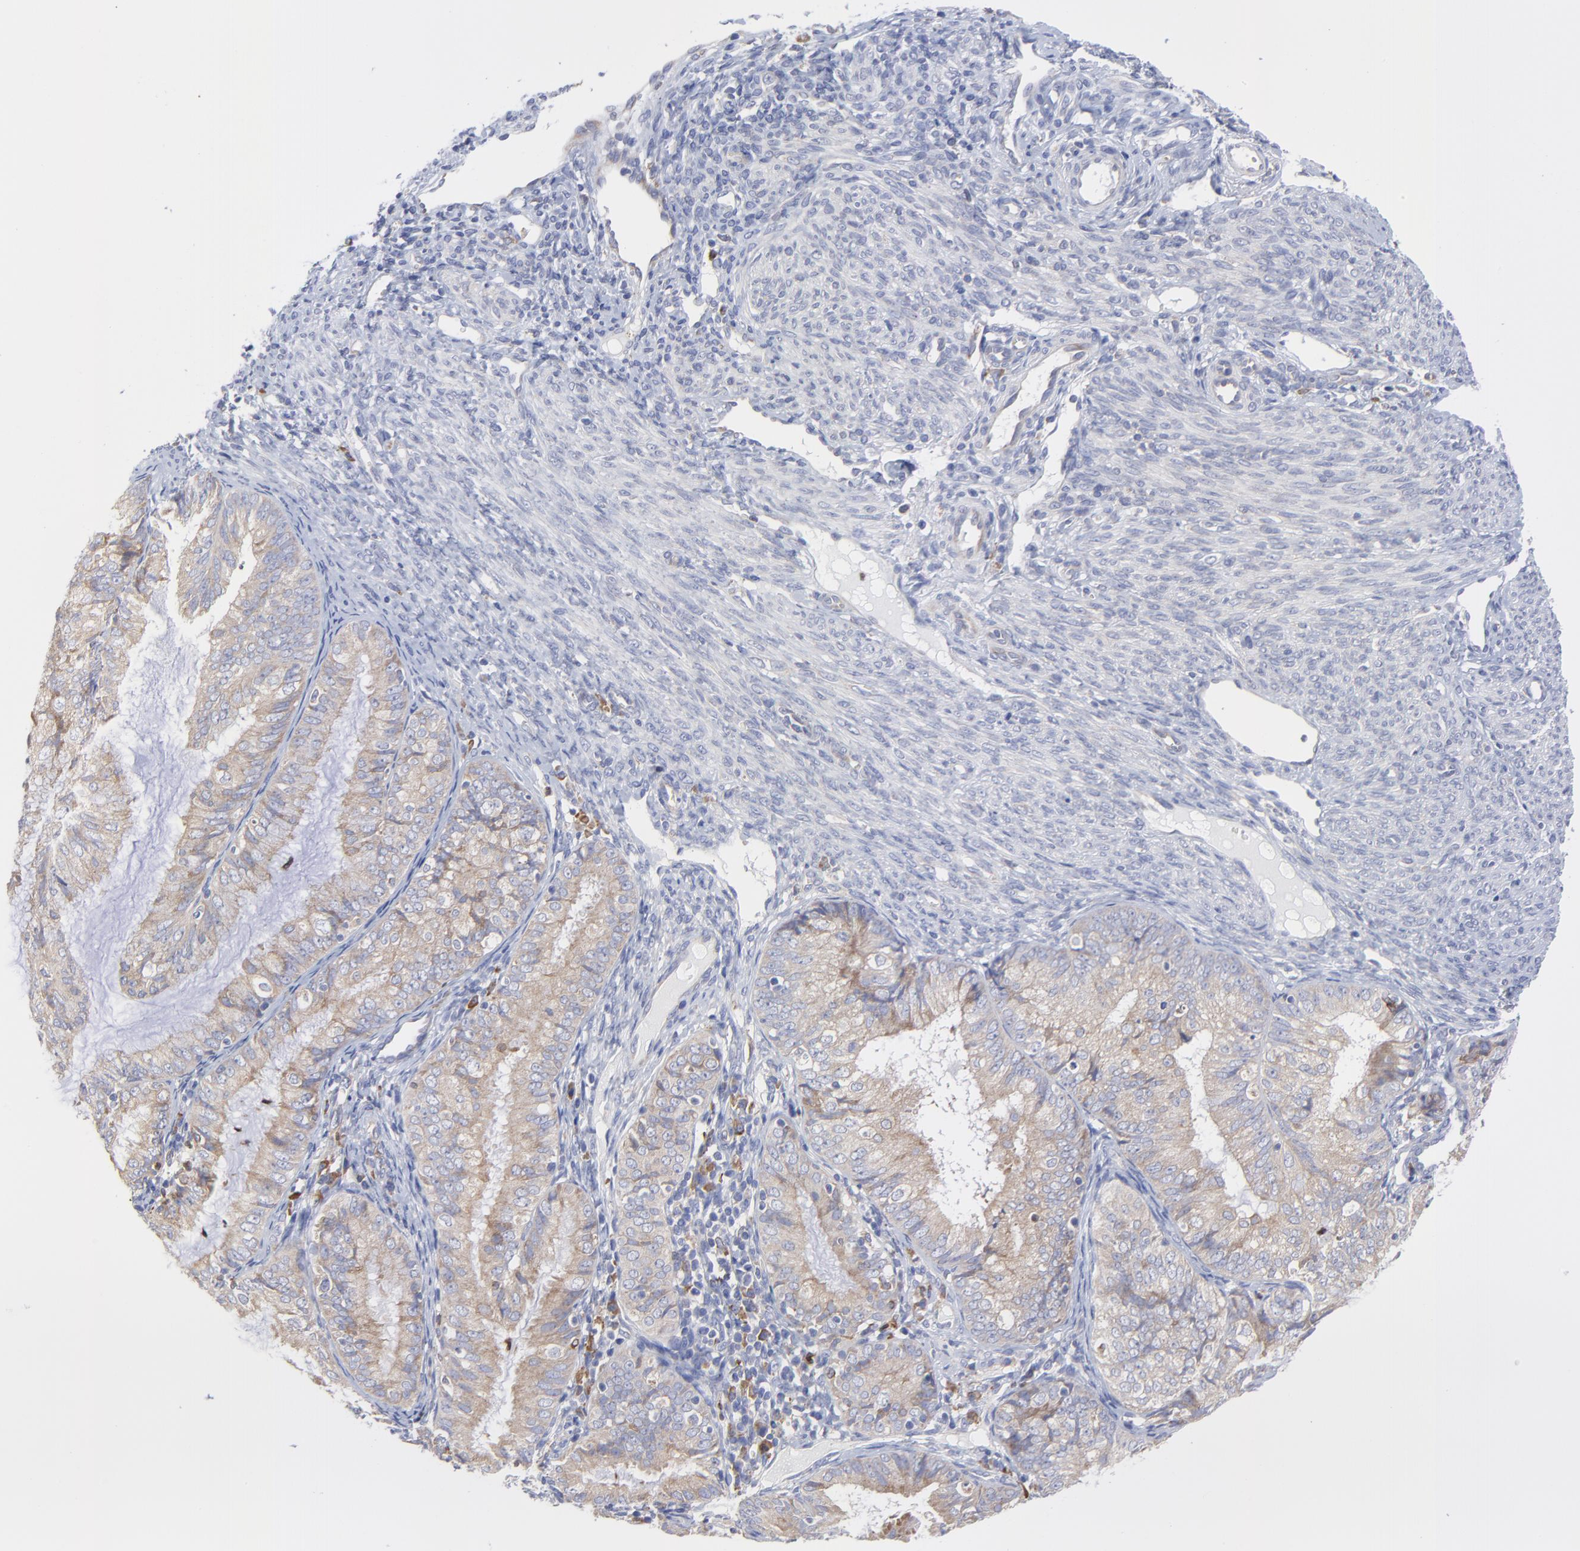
{"staining": {"intensity": "moderate", "quantity": ">75%", "location": "cytoplasmic/membranous"}, "tissue": "endometrial cancer", "cell_type": "Tumor cells", "image_type": "cancer", "snomed": [{"axis": "morphology", "description": "Adenocarcinoma, NOS"}, {"axis": "topography", "description": "Endometrium"}], "caption": "A high-resolution histopathology image shows IHC staining of endometrial cancer, which shows moderate cytoplasmic/membranous positivity in about >75% of tumor cells. Immunohistochemistry (ihc) stains the protein in brown and the nuclei are stained blue.", "gene": "MOSPD2", "patient": {"sex": "female", "age": 66}}